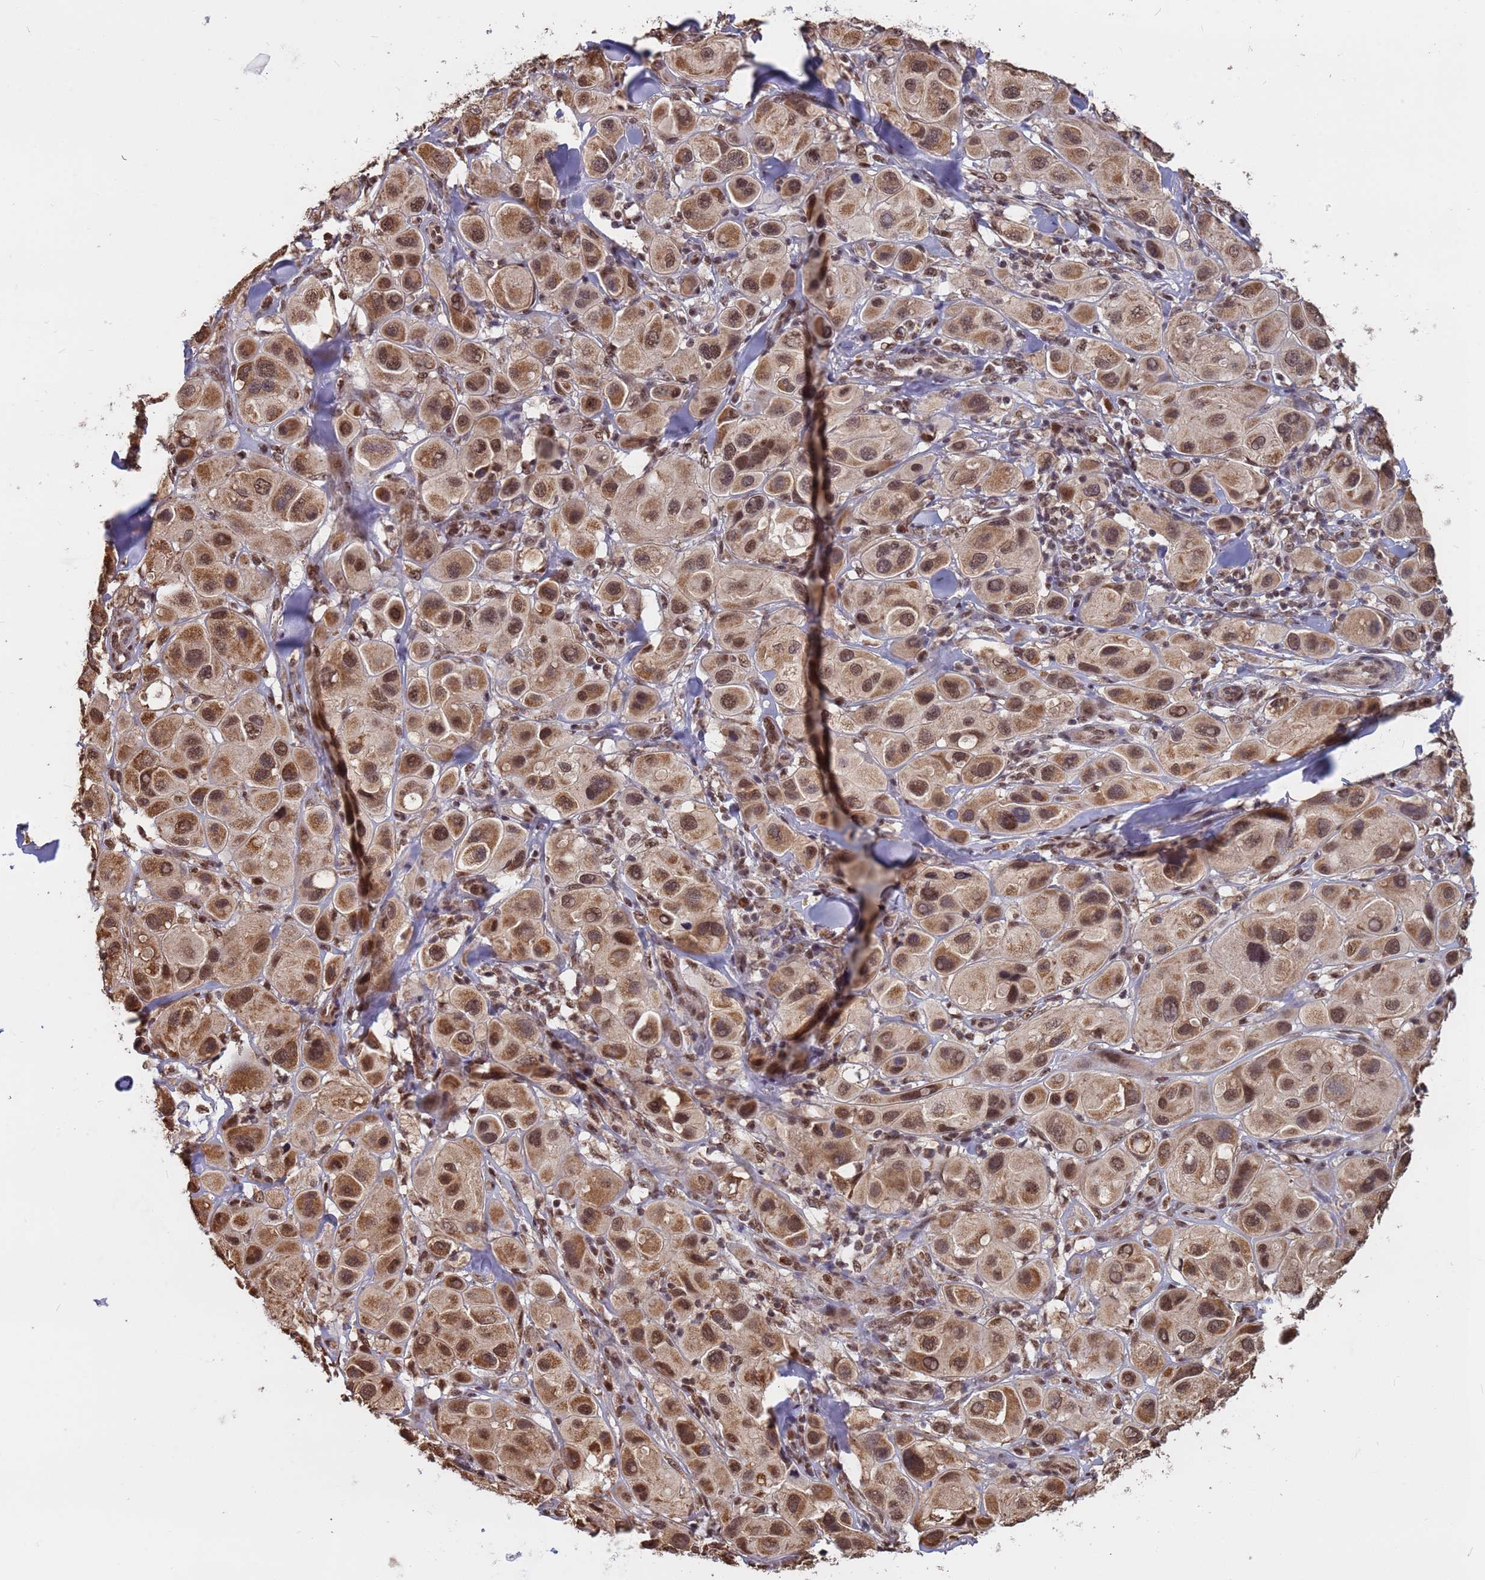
{"staining": {"intensity": "moderate", "quantity": ">75%", "location": "cytoplasmic/membranous,nuclear"}, "tissue": "melanoma", "cell_type": "Tumor cells", "image_type": "cancer", "snomed": [{"axis": "morphology", "description": "Malignant melanoma, Metastatic site"}, {"axis": "topography", "description": "Skin"}], "caption": "Melanoma stained for a protein (brown) displays moderate cytoplasmic/membranous and nuclear positive positivity in about >75% of tumor cells.", "gene": "DENND2B", "patient": {"sex": "male", "age": 41}}